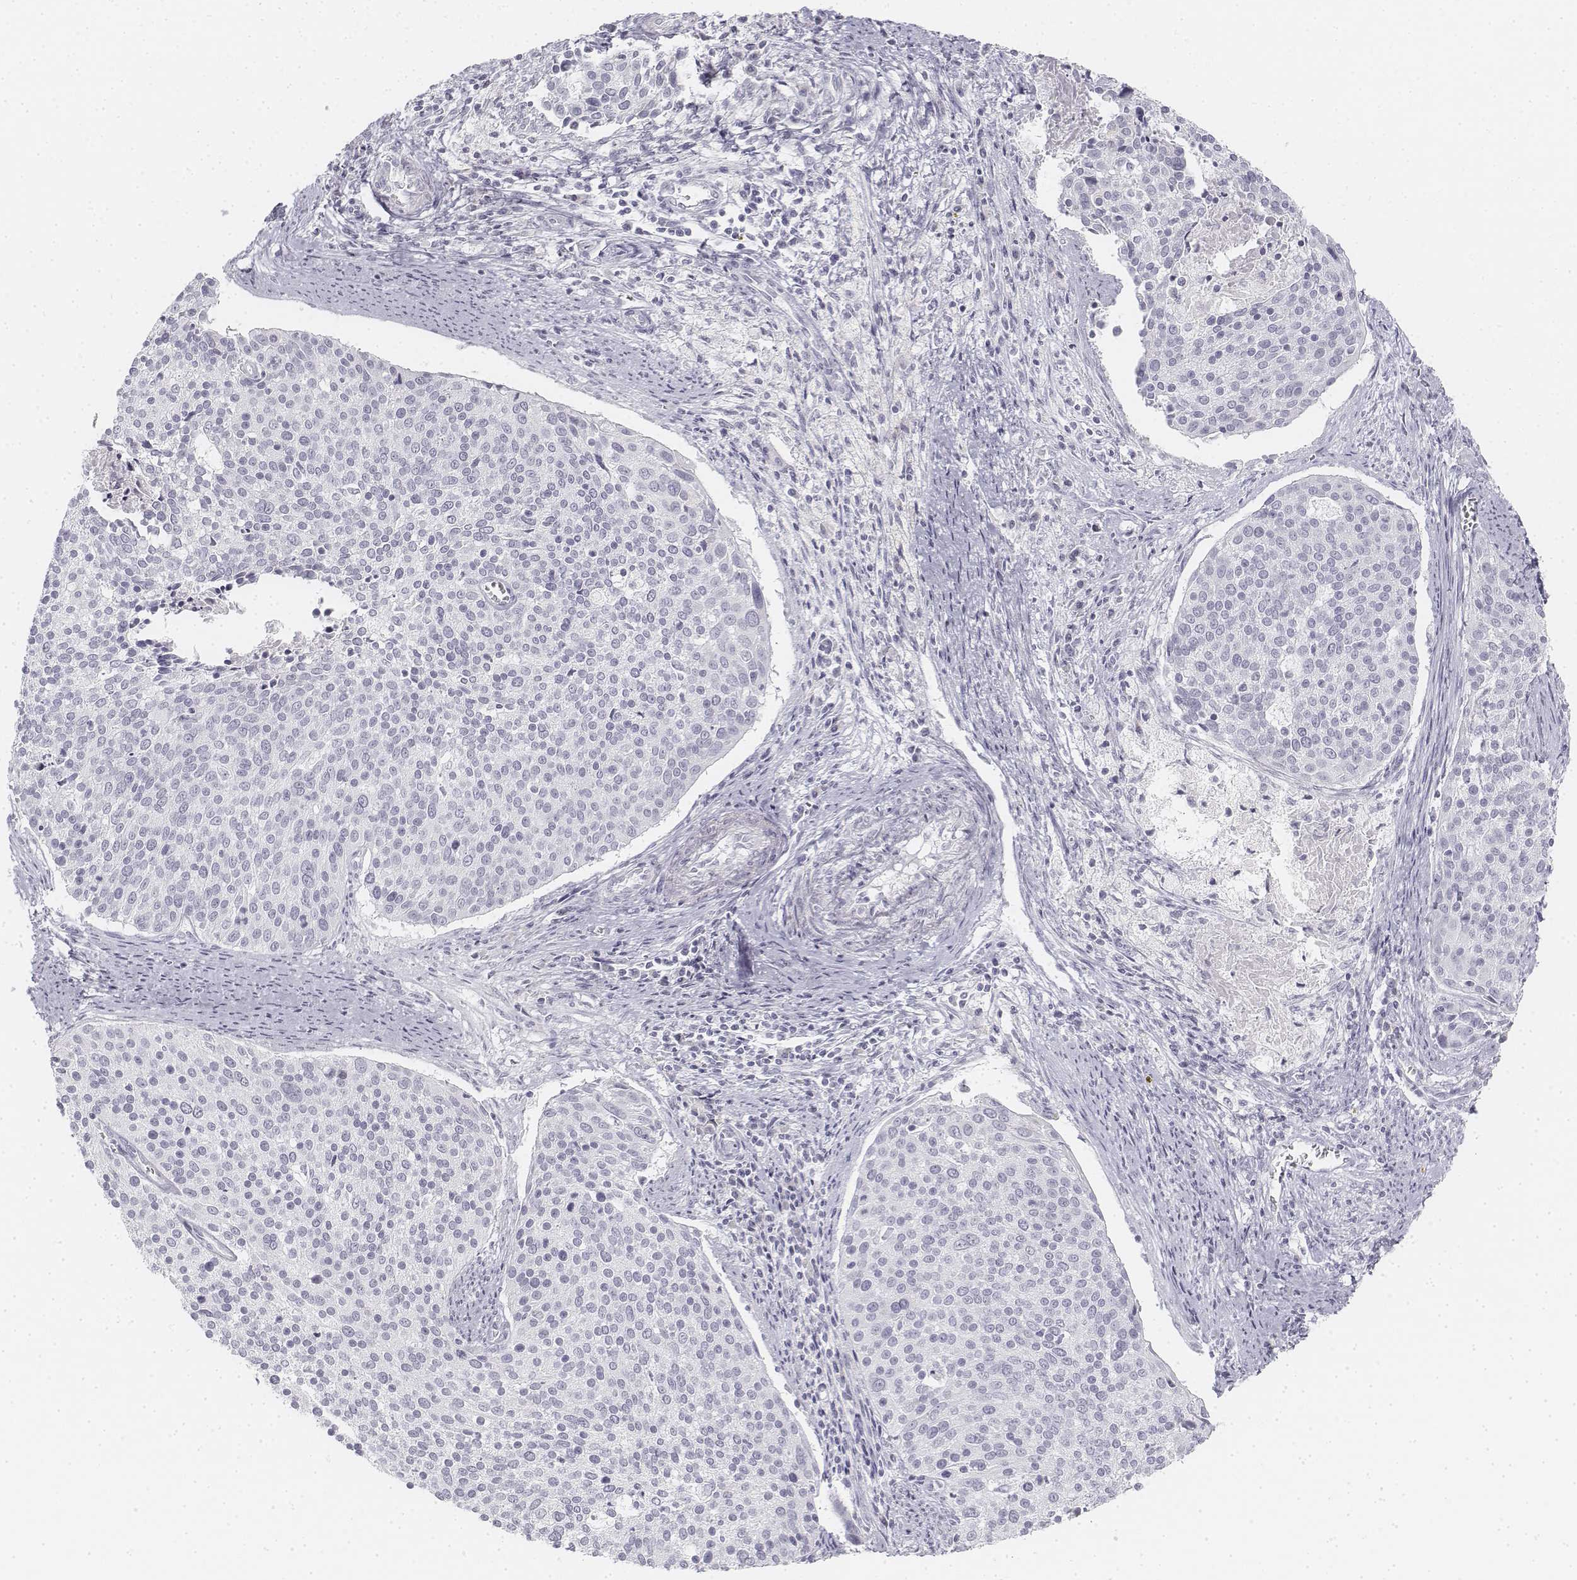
{"staining": {"intensity": "negative", "quantity": "none", "location": "none"}, "tissue": "cervical cancer", "cell_type": "Tumor cells", "image_type": "cancer", "snomed": [{"axis": "morphology", "description": "Squamous cell carcinoma, NOS"}, {"axis": "topography", "description": "Cervix"}], "caption": "Immunohistochemistry (IHC) histopathology image of neoplastic tissue: human cervical squamous cell carcinoma stained with DAB (3,3'-diaminobenzidine) exhibits no significant protein positivity in tumor cells. (DAB (3,3'-diaminobenzidine) IHC visualized using brightfield microscopy, high magnification).", "gene": "KRT25", "patient": {"sex": "female", "age": 39}}